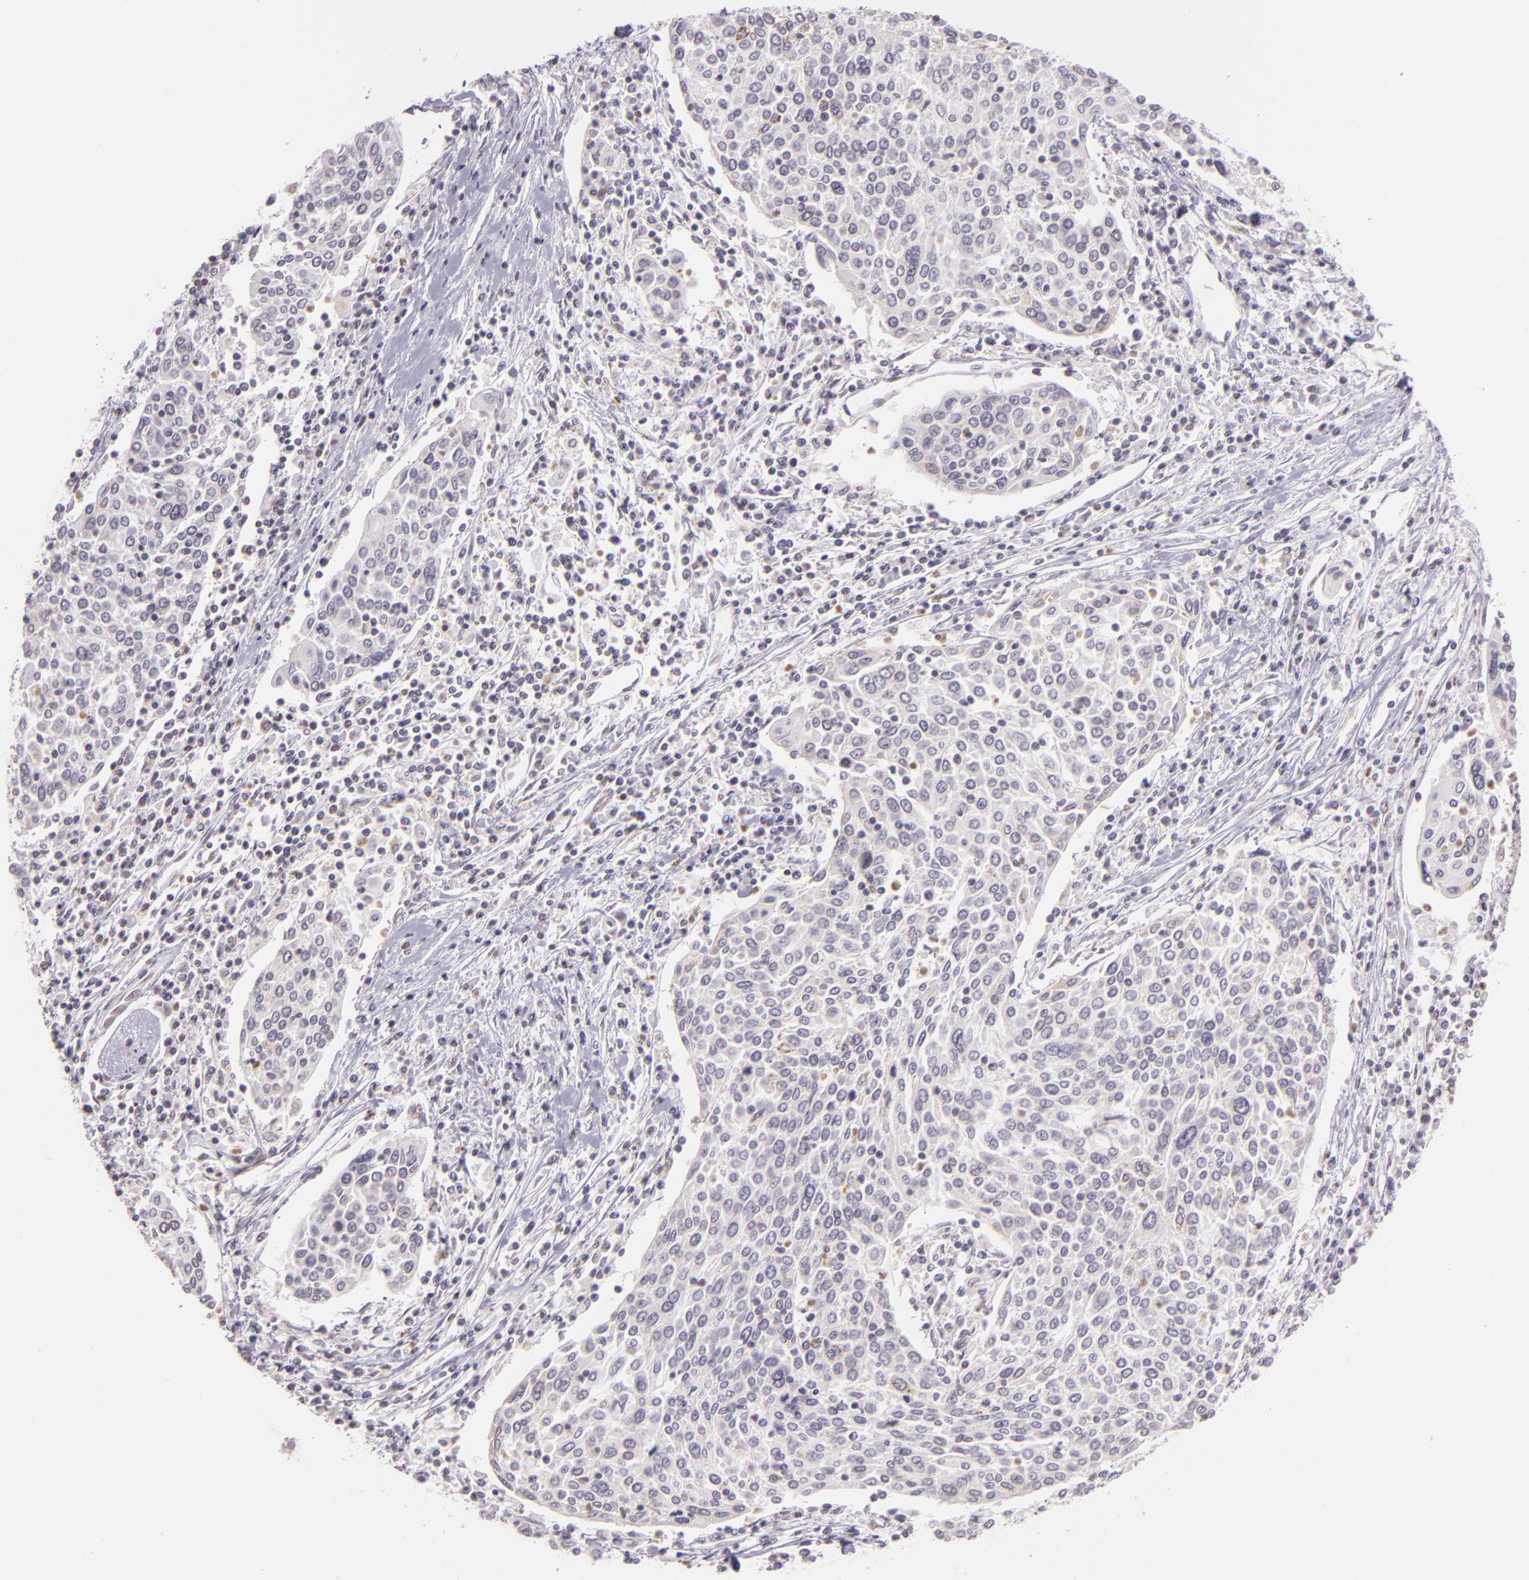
{"staining": {"intensity": "moderate", "quantity": "25%-75%", "location": "cytoplasmic/membranous"}, "tissue": "cervical cancer", "cell_type": "Tumor cells", "image_type": "cancer", "snomed": [{"axis": "morphology", "description": "Squamous cell carcinoma, NOS"}, {"axis": "topography", "description": "Cervix"}], "caption": "Cervical squamous cell carcinoma stained with DAB immunohistochemistry shows medium levels of moderate cytoplasmic/membranous staining in approximately 25%-75% of tumor cells.", "gene": "IMPDH1", "patient": {"sex": "female", "age": 40}}